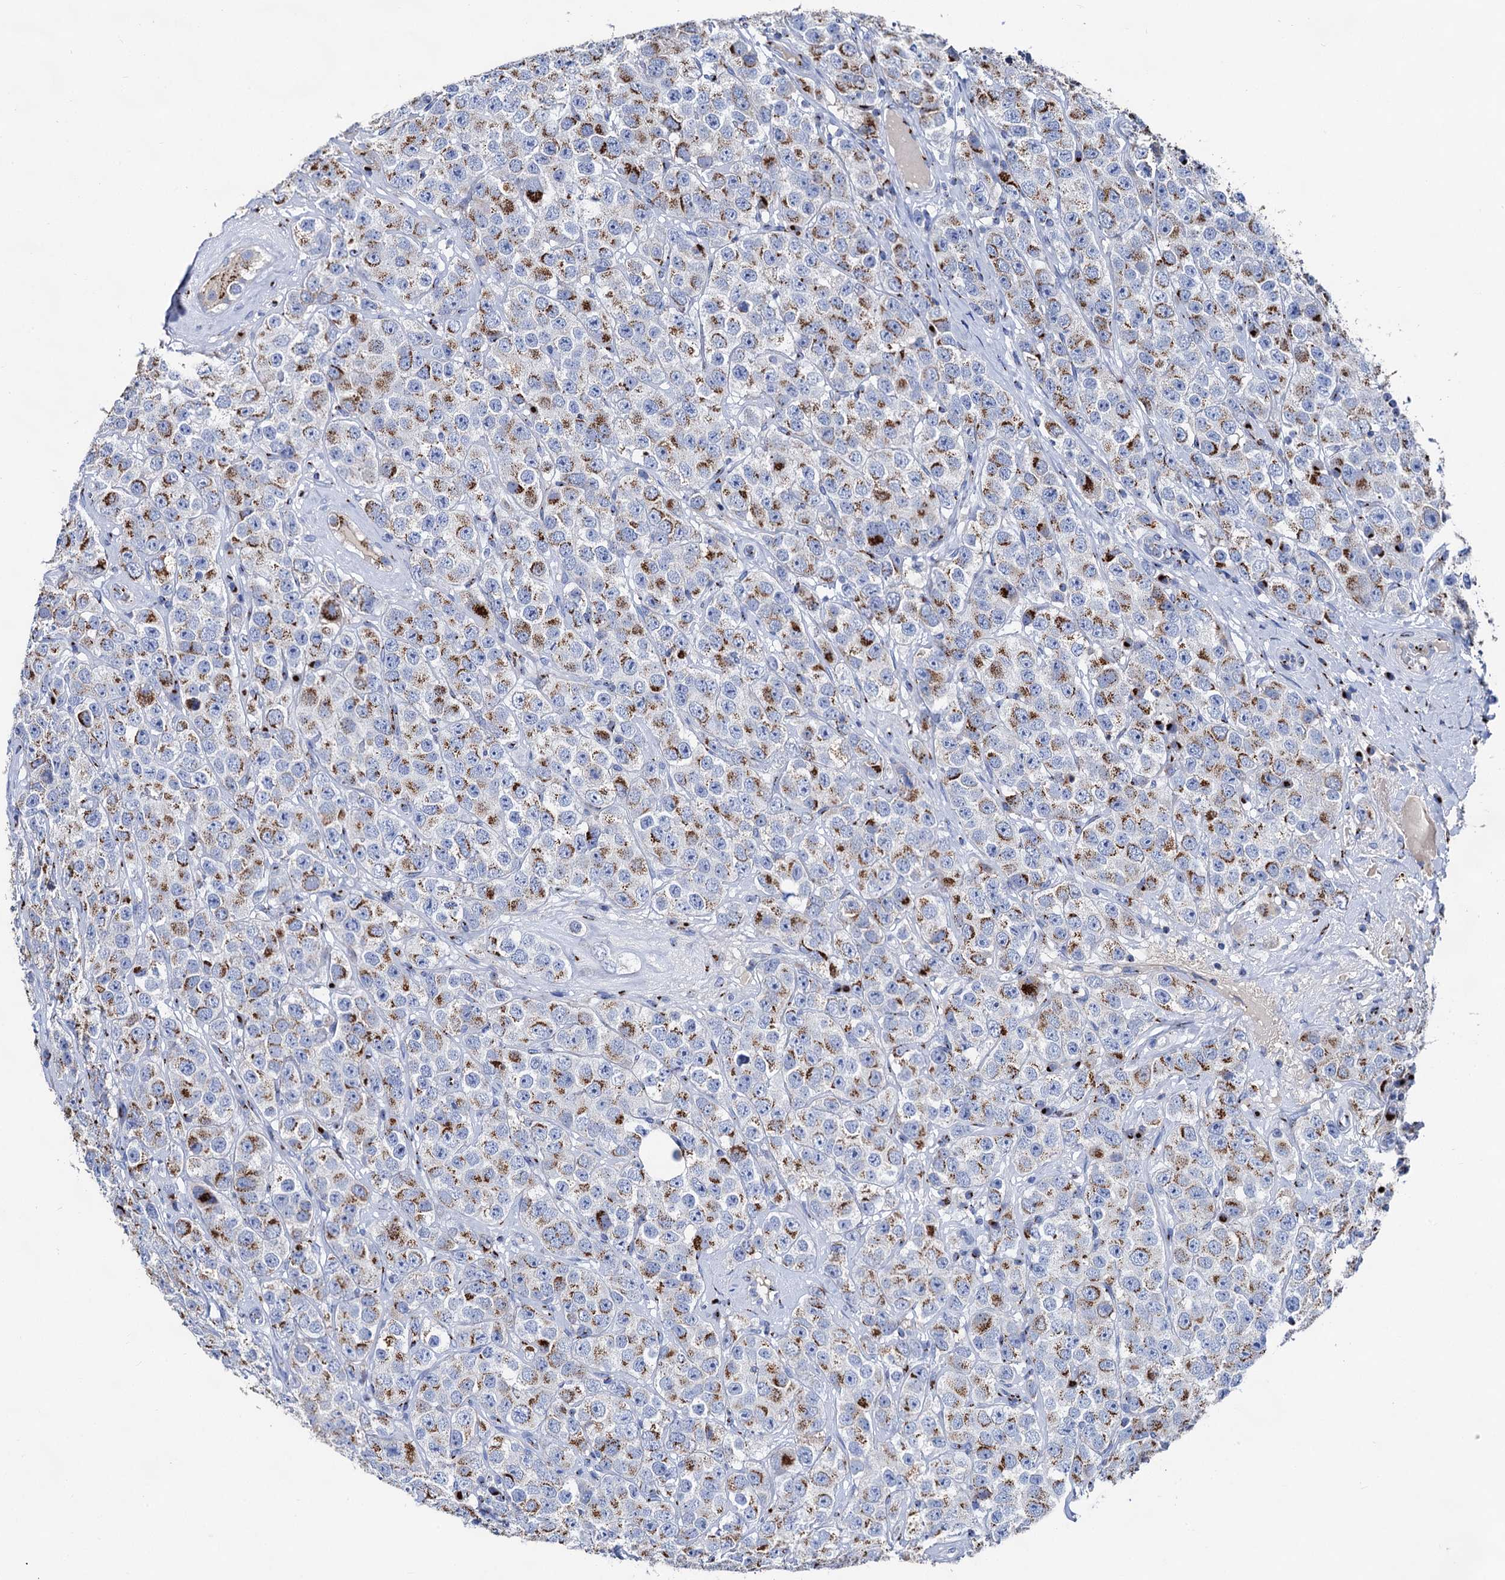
{"staining": {"intensity": "moderate", "quantity": ">75%", "location": "cytoplasmic/membranous"}, "tissue": "testis cancer", "cell_type": "Tumor cells", "image_type": "cancer", "snomed": [{"axis": "morphology", "description": "Seminoma, NOS"}, {"axis": "topography", "description": "Testis"}], "caption": "Tumor cells exhibit moderate cytoplasmic/membranous staining in about >75% of cells in testis cancer (seminoma). The protein of interest is shown in brown color, while the nuclei are stained blue.", "gene": "TM9SF3", "patient": {"sex": "male", "age": 28}}